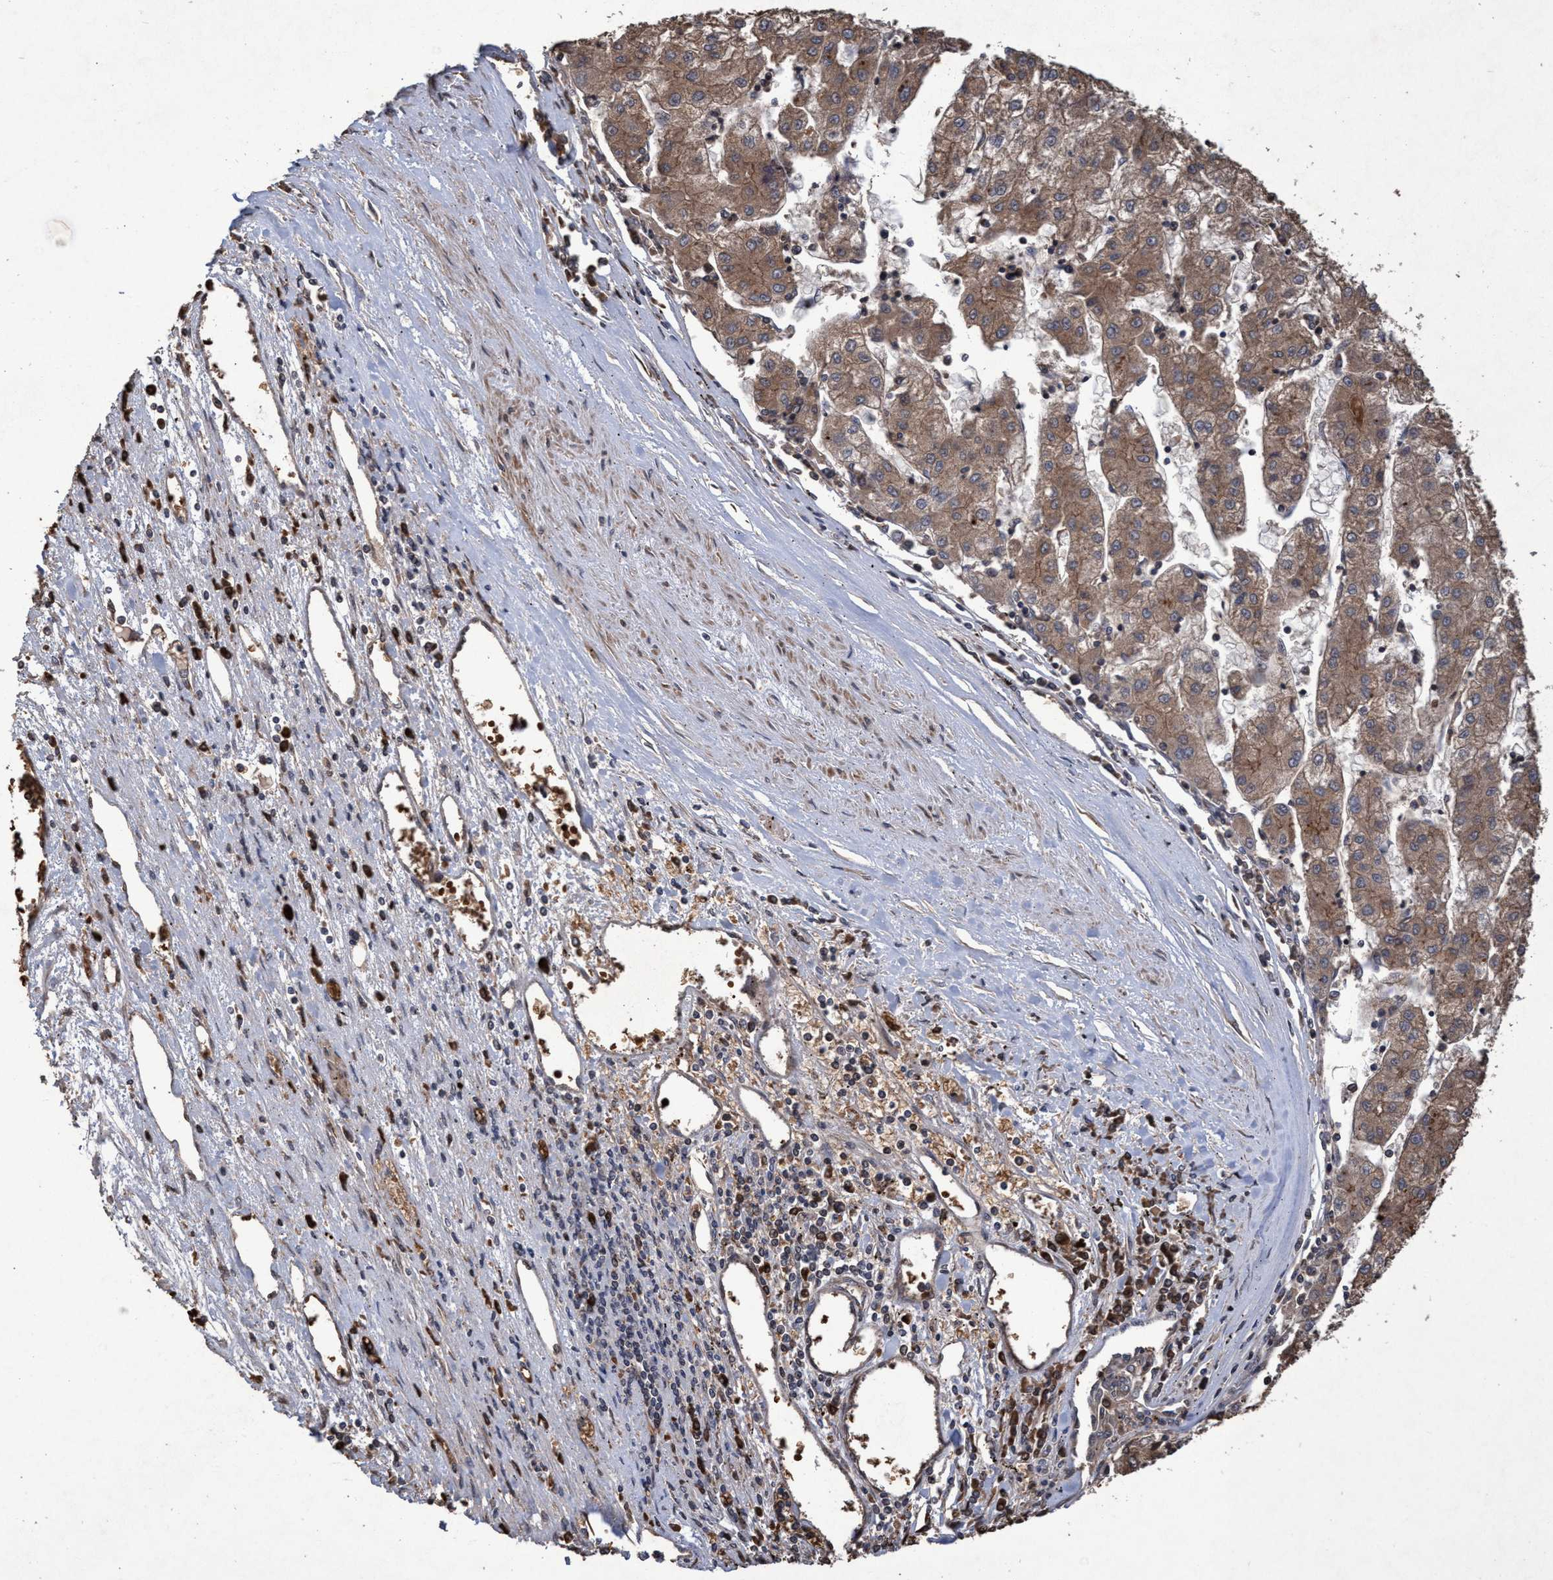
{"staining": {"intensity": "moderate", "quantity": ">75%", "location": "cytoplasmic/membranous"}, "tissue": "liver cancer", "cell_type": "Tumor cells", "image_type": "cancer", "snomed": [{"axis": "morphology", "description": "Carcinoma, Hepatocellular, NOS"}, {"axis": "topography", "description": "Liver"}], "caption": "A brown stain highlights moderate cytoplasmic/membranous positivity of a protein in liver hepatocellular carcinoma tumor cells.", "gene": "CHMP6", "patient": {"sex": "male", "age": 72}}